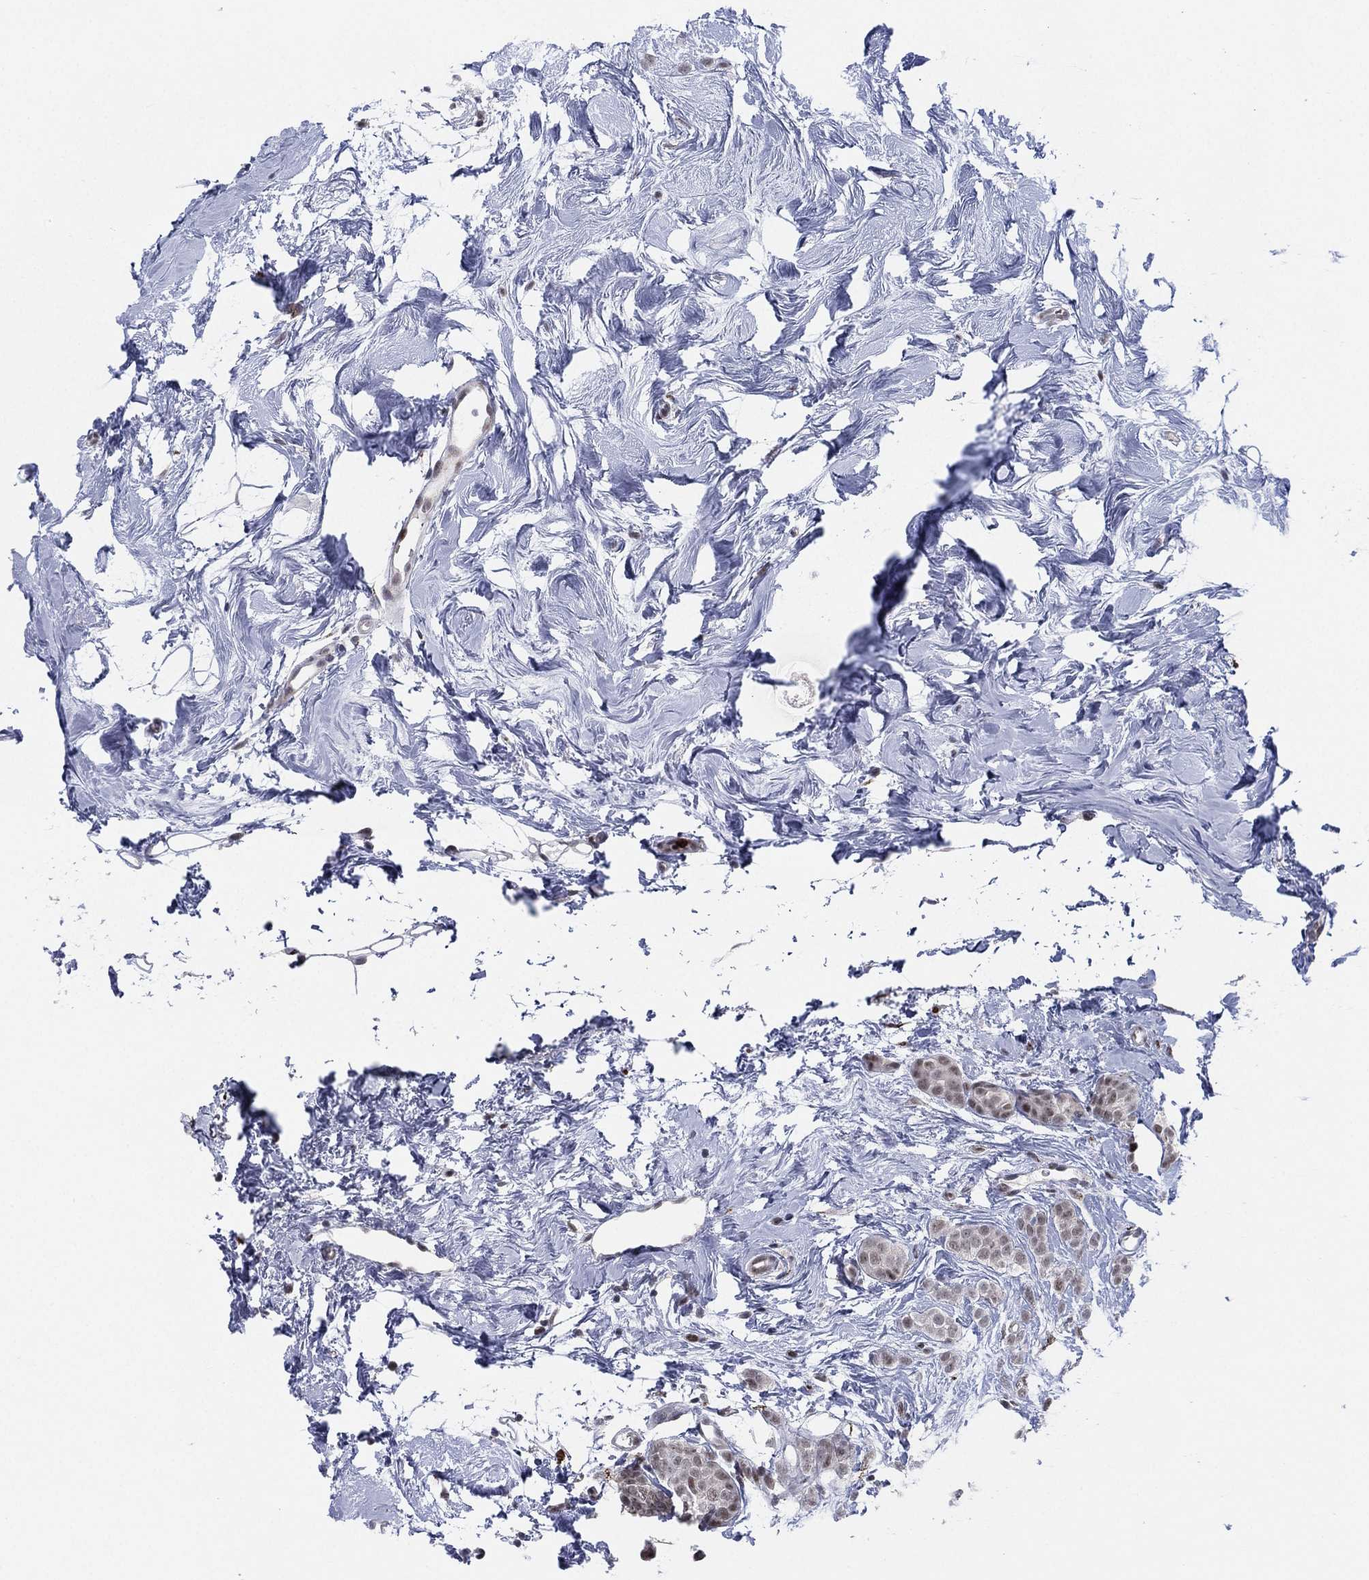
{"staining": {"intensity": "negative", "quantity": "none", "location": "none"}, "tissue": "breast cancer", "cell_type": "Tumor cells", "image_type": "cancer", "snomed": [{"axis": "morphology", "description": "Lobular carcinoma"}, {"axis": "topography", "description": "Breast"}], "caption": "The micrograph displays no significant expression in tumor cells of breast cancer (lobular carcinoma).", "gene": "CD177", "patient": {"sex": "female", "age": 49}}